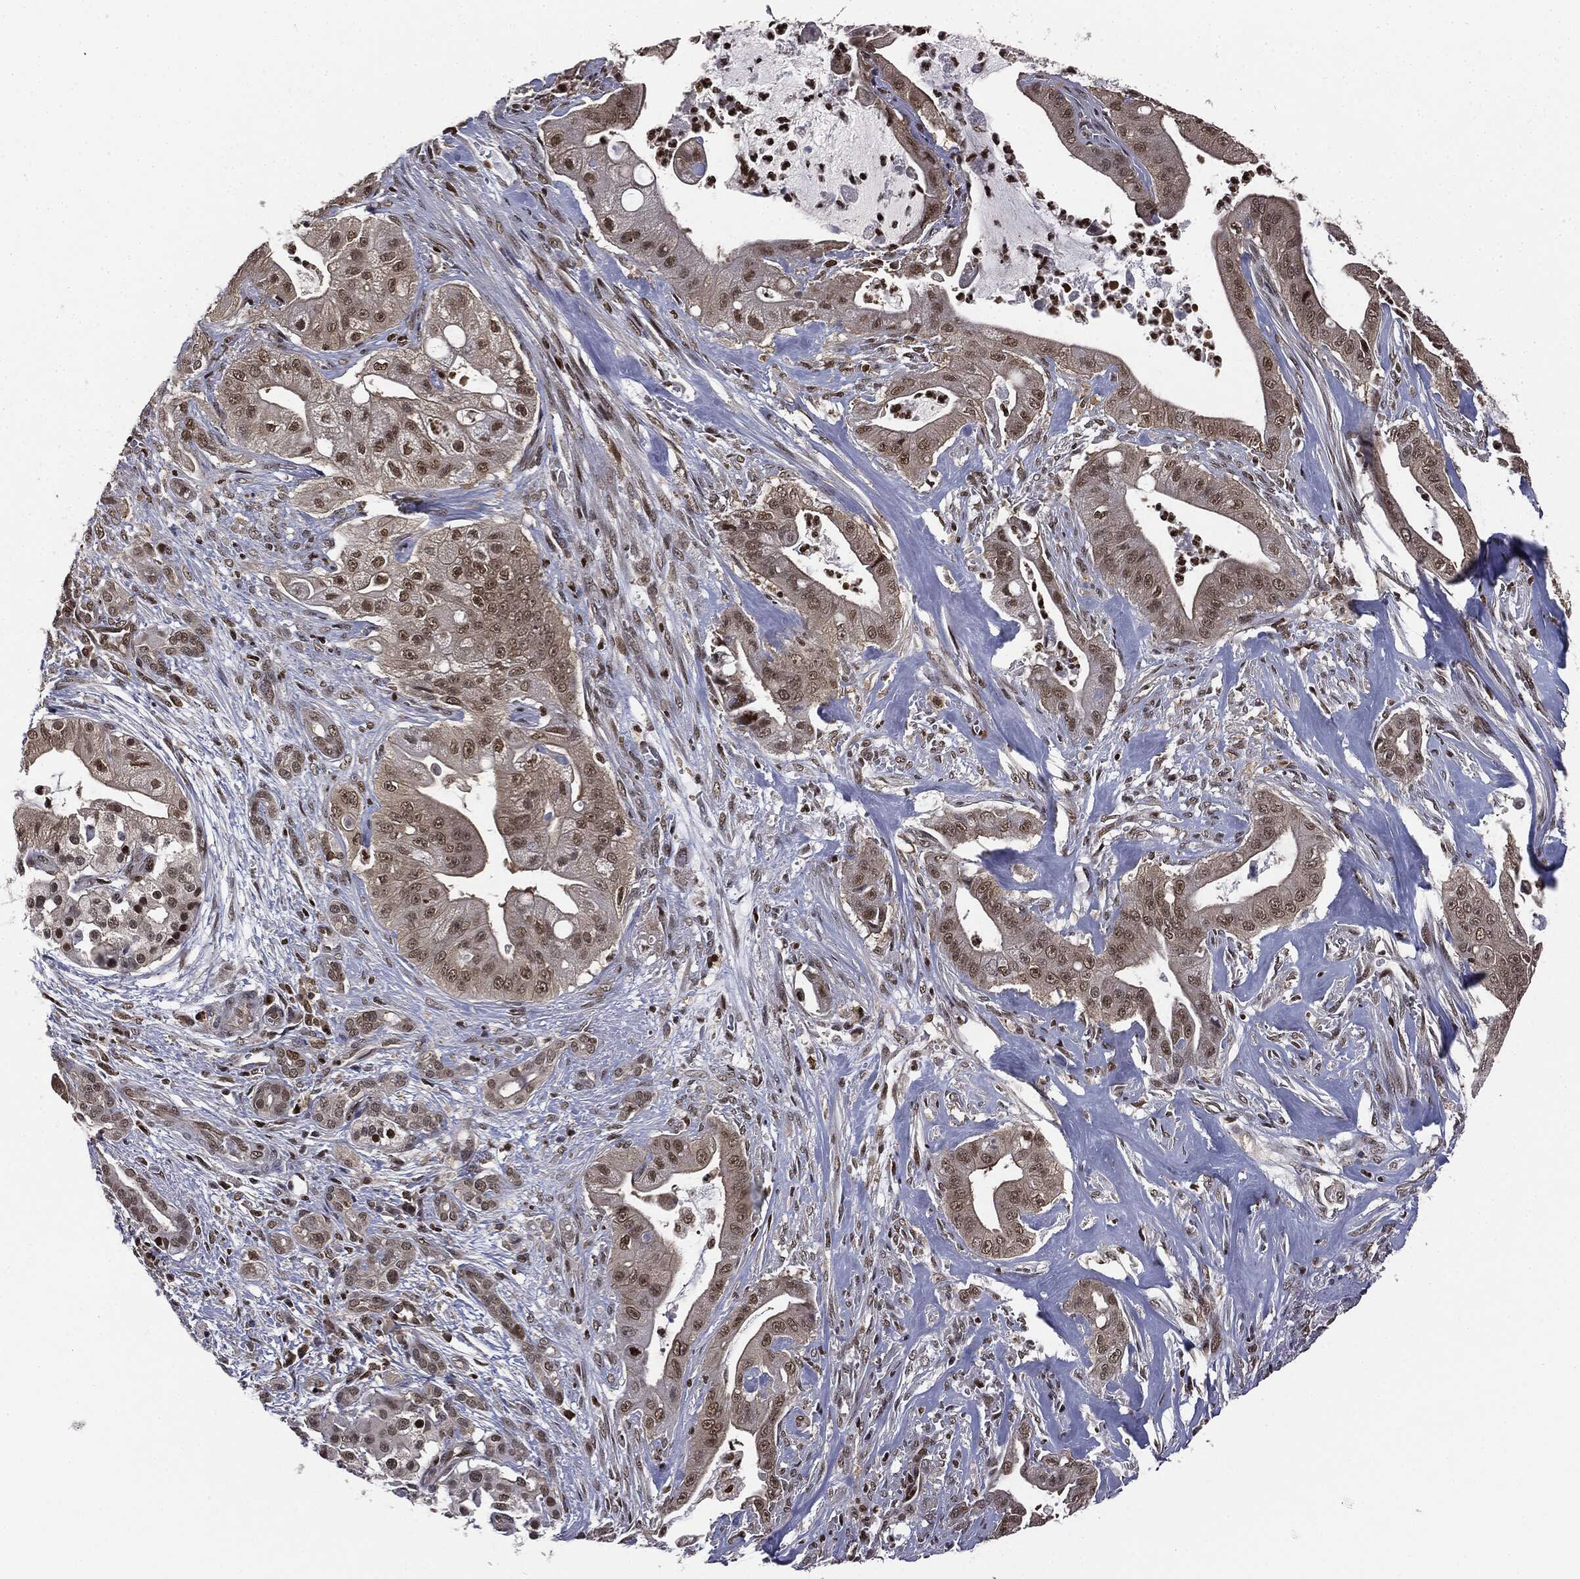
{"staining": {"intensity": "moderate", "quantity": "<25%", "location": "cytoplasmic/membranous,nuclear"}, "tissue": "pancreatic cancer", "cell_type": "Tumor cells", "image_type": "cancer", "snomed": [{"axis": "morphology", "description": "Normal tissue, NOS"}, {"axis": "morphology", "description": "Inflammation, NOS"}, {"axis": "morphology", "description": "Adenocarcinoma, NOS"}, {"axis": "topography", "description": "Pancreas"}], "caption": "IHC staining of pancreatic adenocarcinoma, which displays low levels of moderate cytoplasmic/membranous and nuclear staining in about <25% of tumor cells indicating moderate cytoplasmic/membranous and nuclear protein positivity. The staining was performed using DAB (3,3'-diaminobenzidine) (brown) for protein detection and nuclei were counterstained in hematoxylin (blue).", "gene": "TBC1D22A", "patient": {"sex": "male", "age": 57}}